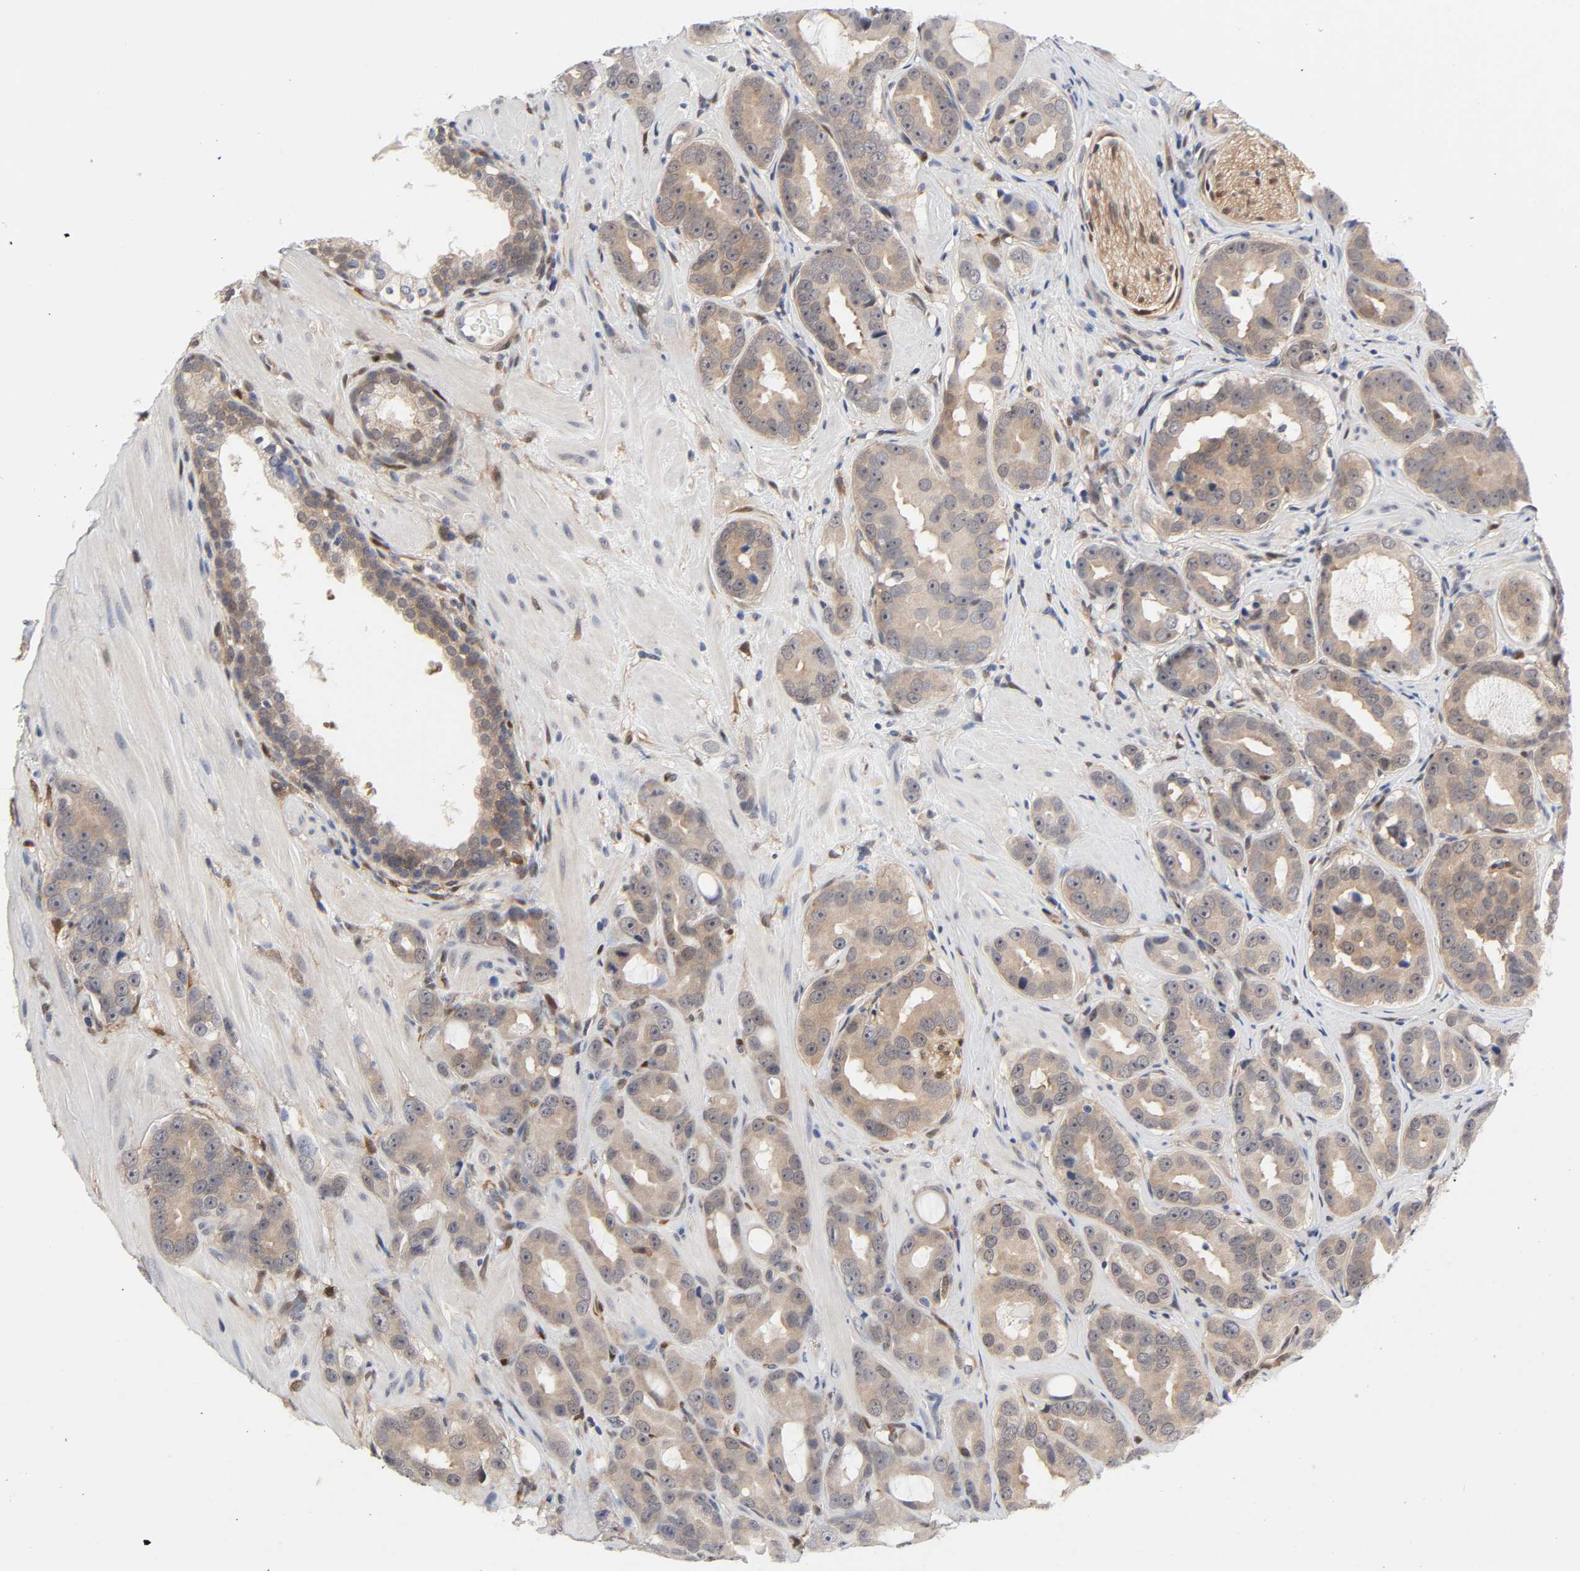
{"staining": {"intensity": "moderate", "quantity": ">75%", "location": "cytoplasmic/membranous"}, "tissue": "prostate cancer", "cell_type": "Tumor cells", "image_type": "cancer", "snomed": [{"axis": "morphology", "description": "Adenocarcinoma, Low grade"}, {"axis": "topography", "description": "Prostate"}], "caption": "Protein expression analysis of human prostate low-grade adenocarcinoma reveals moderate cytoplasmic/membranous expression in about >75% of tumor cells.", "gene": "PTEN", "patient": {"sex": "male", "age": 59}}